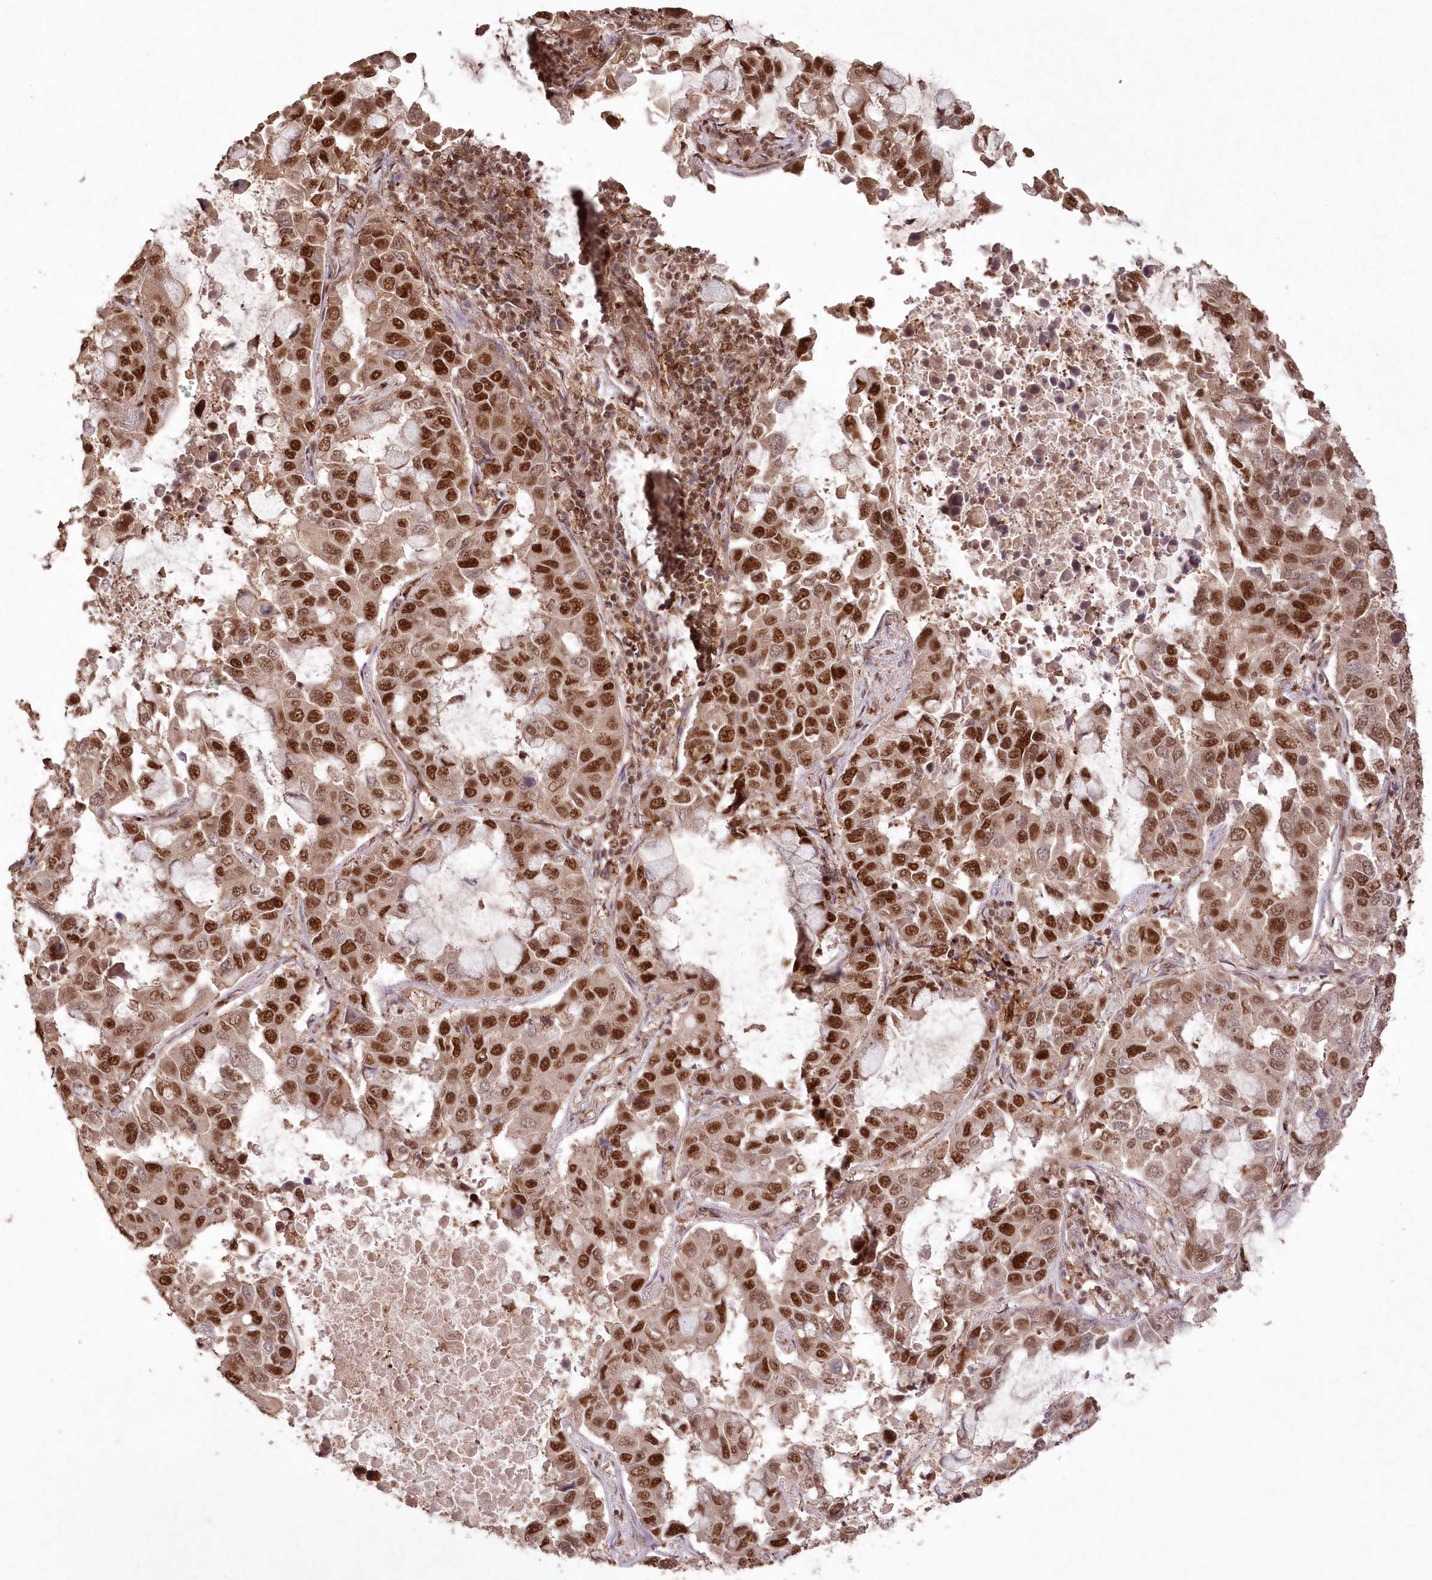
{"staining": {"intensity": "strong", "quantity": ">75%", "location": "nuclear"}, "tissue": "lung cancer", "cell_type": "Tumor cells", "image_type": "cancer", "snomed": [{"axis": "morphology", "description": "Adenocarcinoma, NOS"}, {"axis": "topography", "description": "Lung"}], "caption": "This histopathology image exhibits adenocarcinoma (lung) stained with immunohistochemistry to label a protein in brown. The nuclear of tumor cells show strong positivity for the protein. Nuclei are counter-stained blue.", "gene": "PDS5A", "patient": {"sex": "male", "age": 64}}